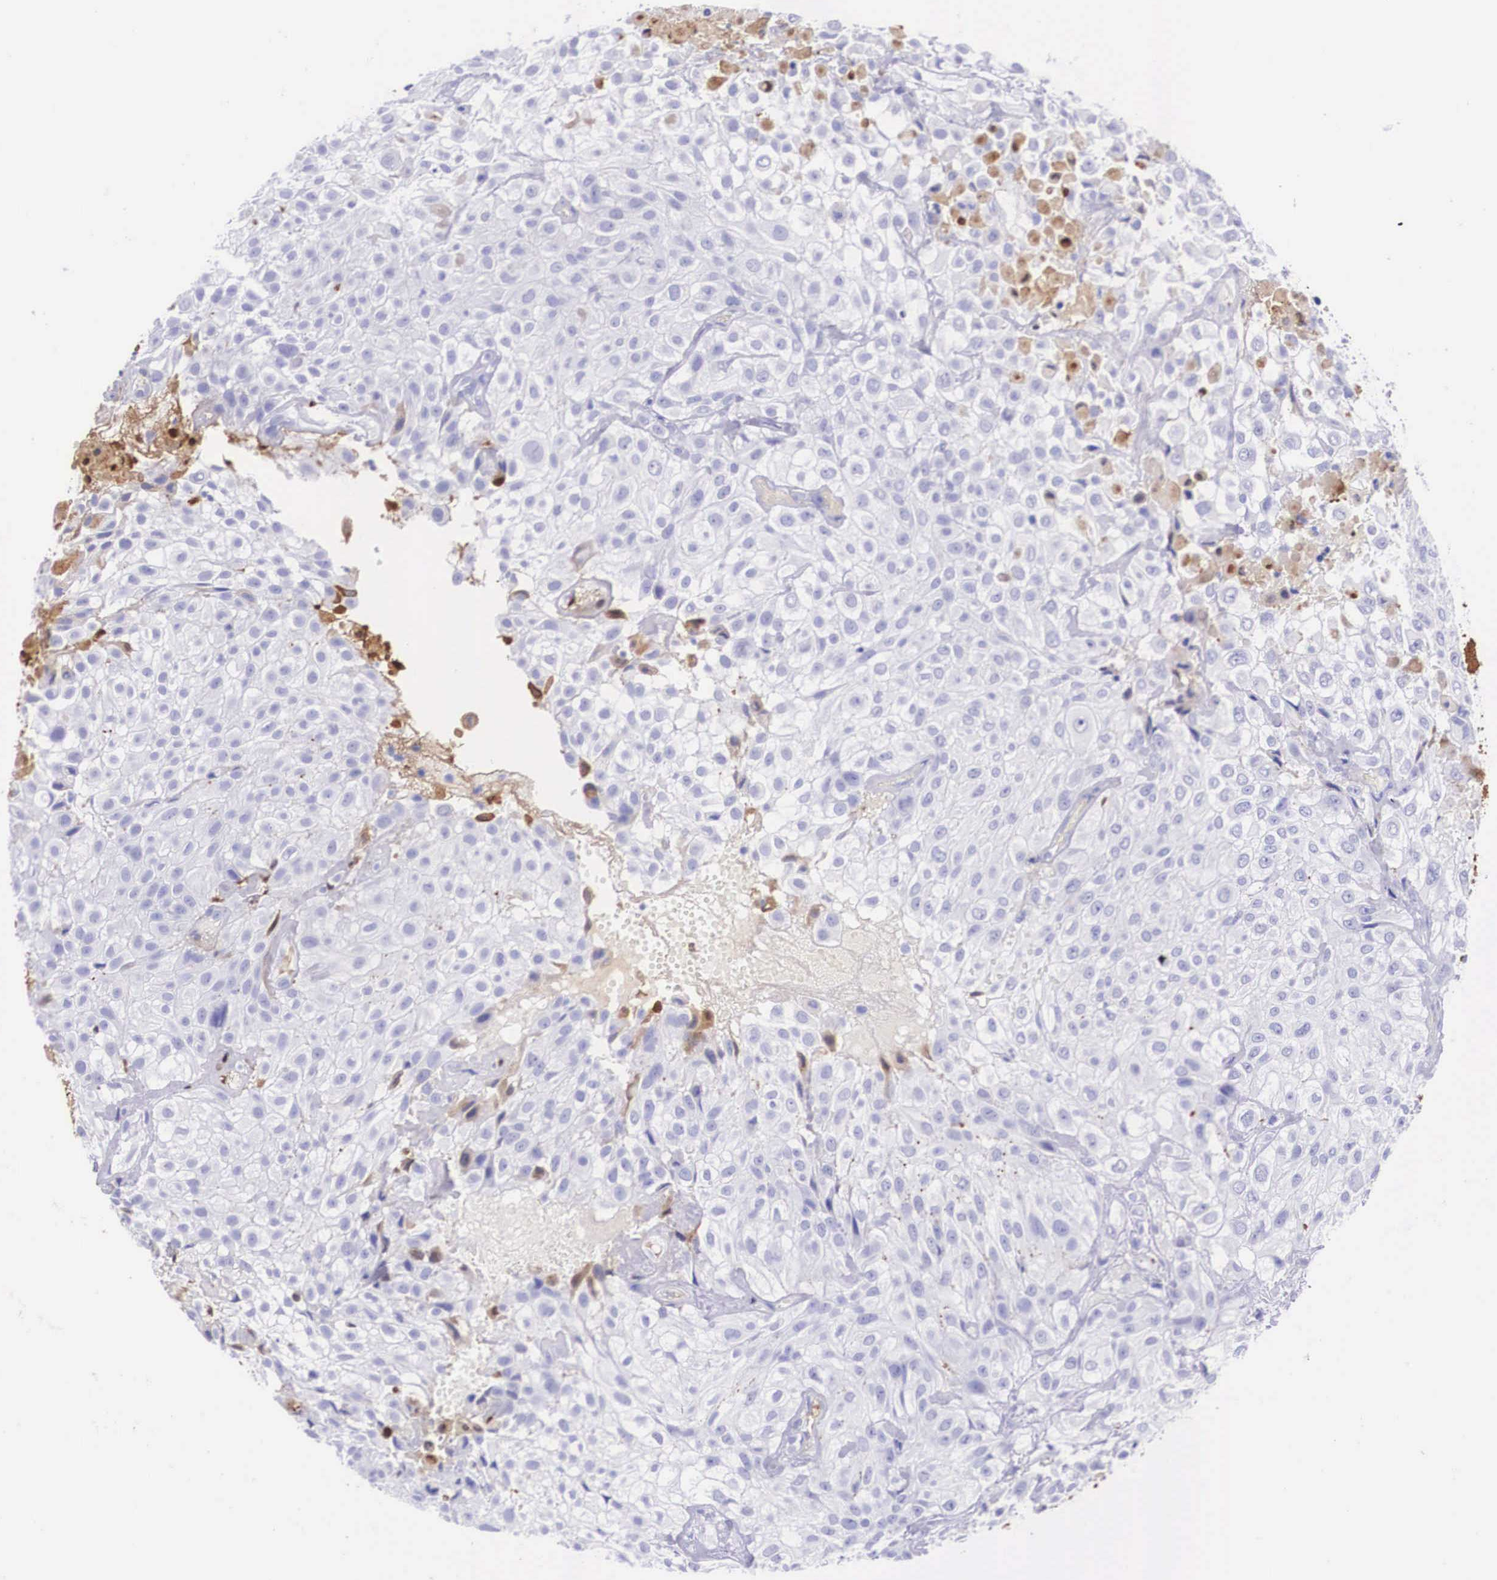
{"staining": {"intensity": "moderate", "quantity": "<25%", "location": "cytoplasmic/membranous"}, "tissue": "urothelial cancer", "cell_type": "Tumor cells", "image_type": "cancer", "snomed": [{"axis": "morphology", "description": "Urothelial carcinoma, High grade"}, {"axis": "topography", "description": "Urinary bladder"}], "caption": "Immunohistochemistry histopathology image of human urothelial cancer stained for a protein (brown), which exhibits low levels of moderate cytoplasmic/membranous positivity in approximately <25% of tumor cells.", "gene": "PLG", "patient": {"sex": "male", "age": 56}}